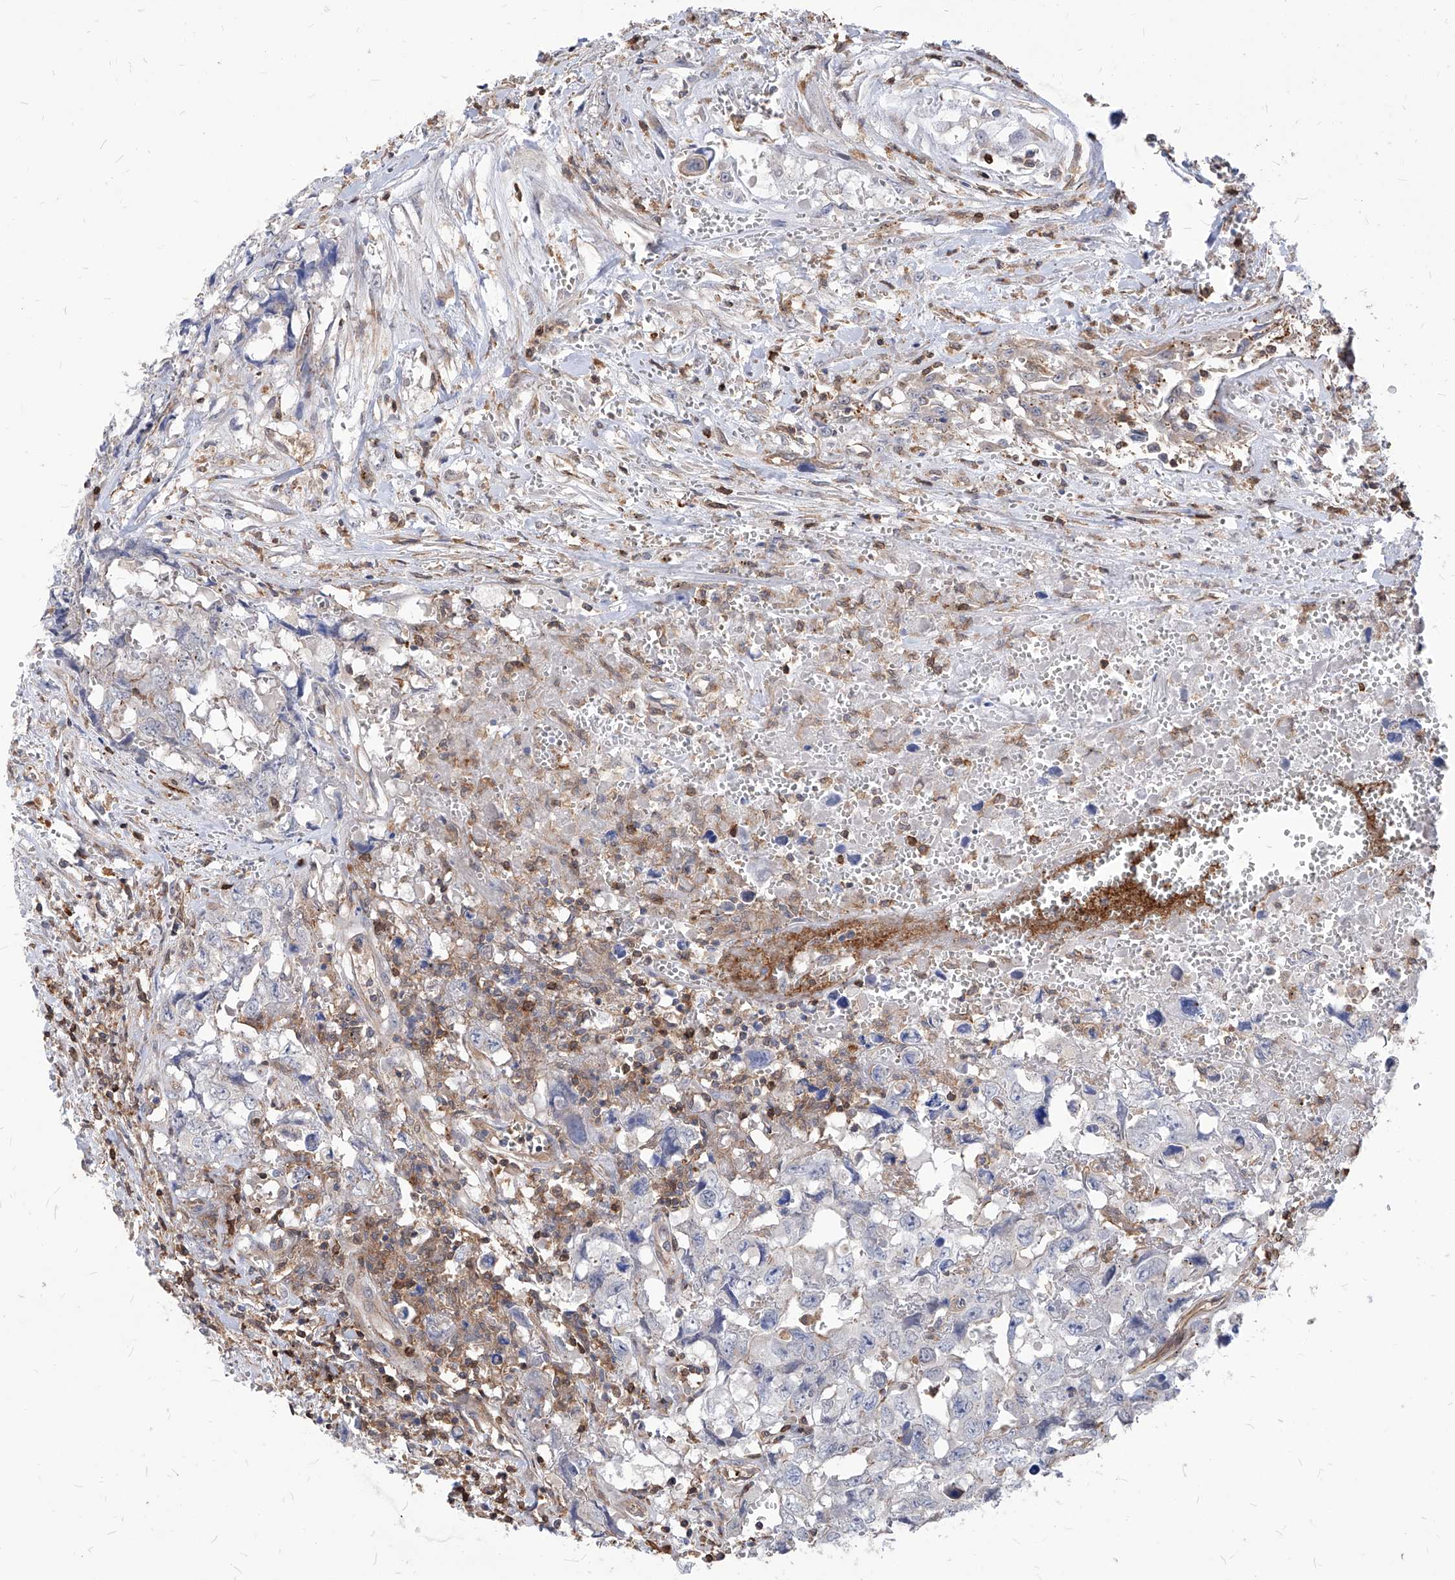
{"staining": {"intensity": "negative", "quantity": "none", "location": "none"}, "tissue": "testis cancer", "cell_type": "Tumor cells", "image_type": "cancer", "snomed": [{"axis": "morphology", "description": "Carcinoma, Embryonal, NOS"}, {"axis": "topography", "description": "Testis"}], "caption": "An image of testis cancer stained for a protein demonstrates no brown staining in tumor cells.", "gene": "ABRACL", "patient": {"sex": "male", "age": 31}}